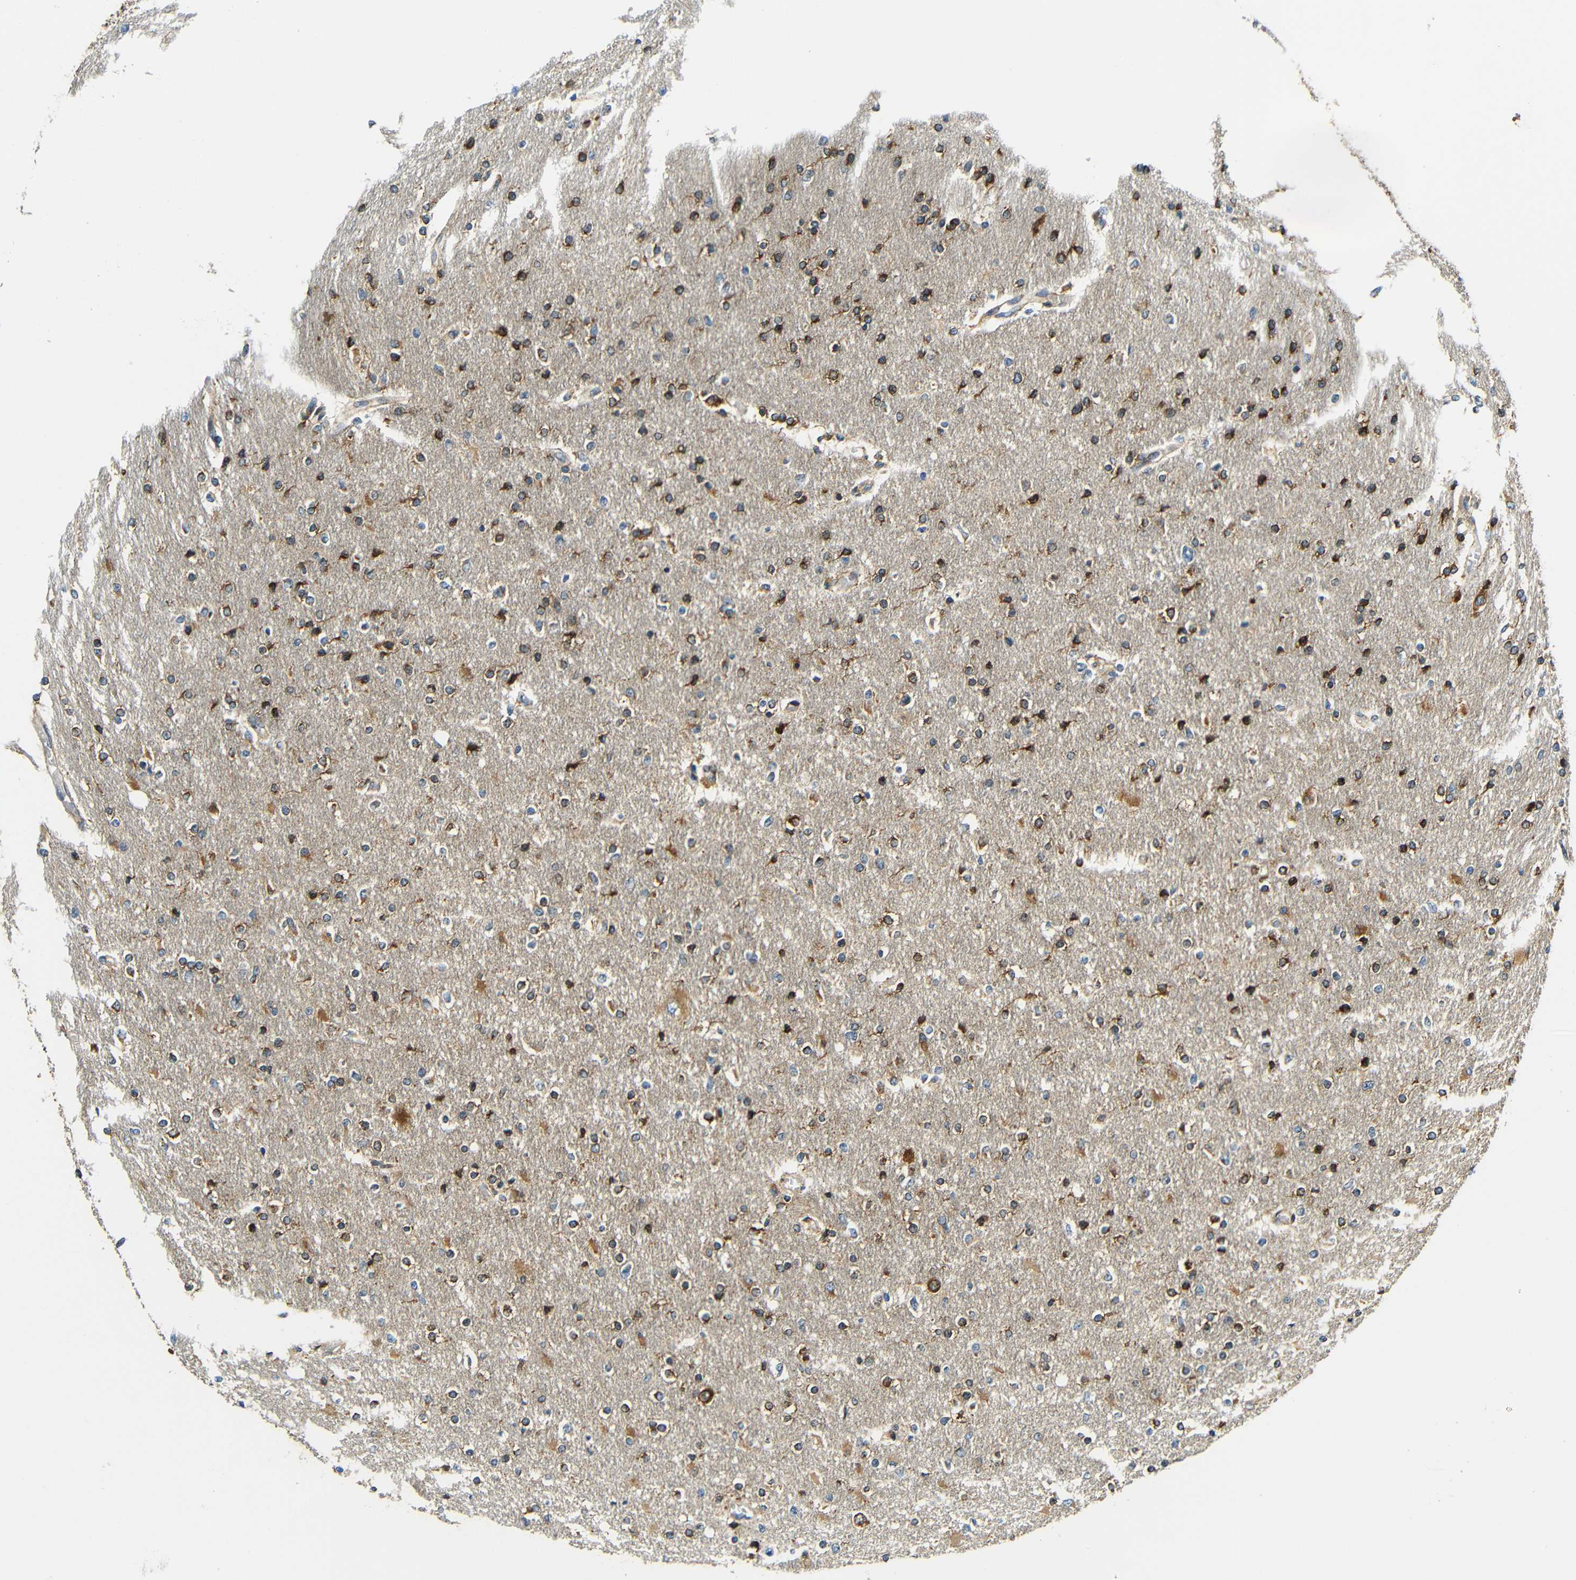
{"staining": {"intensity": "strong", "quantity": ">75%", "location": "cytoplasmic/membranous"}, "tissue": "glioma", "cell_type": "Tumor cells", "image_type": "cancer", "snomed": [{"axis": "morphology", "description": "Glioma, malignant, High grade"}, {"axis": "topography", "description": "Cerebral cortex"}], "caption": "Immunohistochemistry (IHC) of glioma reveals high levels of strong cytoplasmic/membranous expression in about >75% of tumor cells.", "gene": "VAPB", "patient": {"sex": "female", "age": 36}}